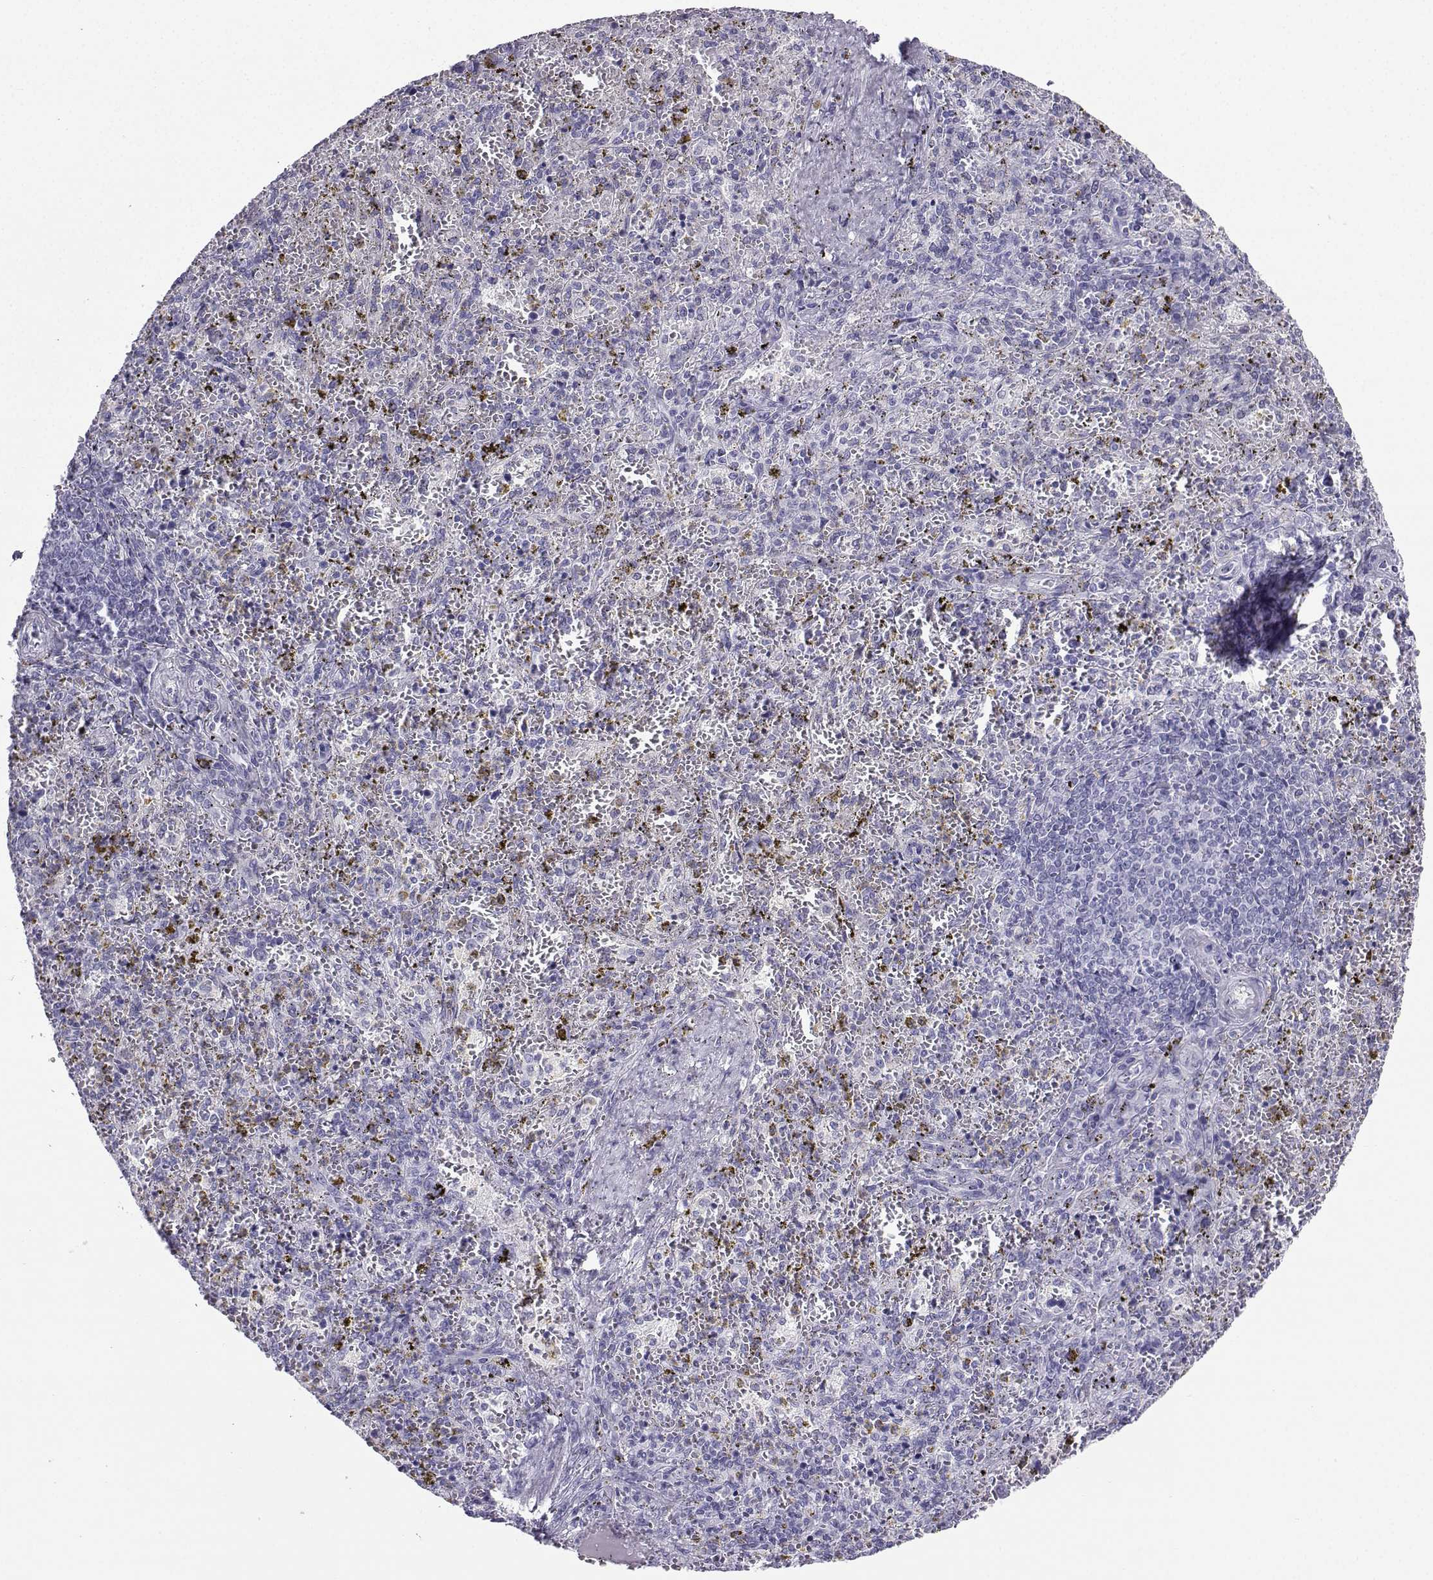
{"staining": {"intensity": "negative", "quantity": "none", "location": "none"}, "tissue": "spleen", "cell_type": "Cells in red pulp", "image_type": "normal", "snomed": [{"axis": "morphology", "description": "Normal tissue, NOS"}, {"axis": "topography", "description": "Spleen"}], "caption": "This is an IHC image of unremarkable spleen. There is no positivity in cells in red pulp.", "gene": "SLC18A2", "patient": {"sex": "female", "age": 50}}